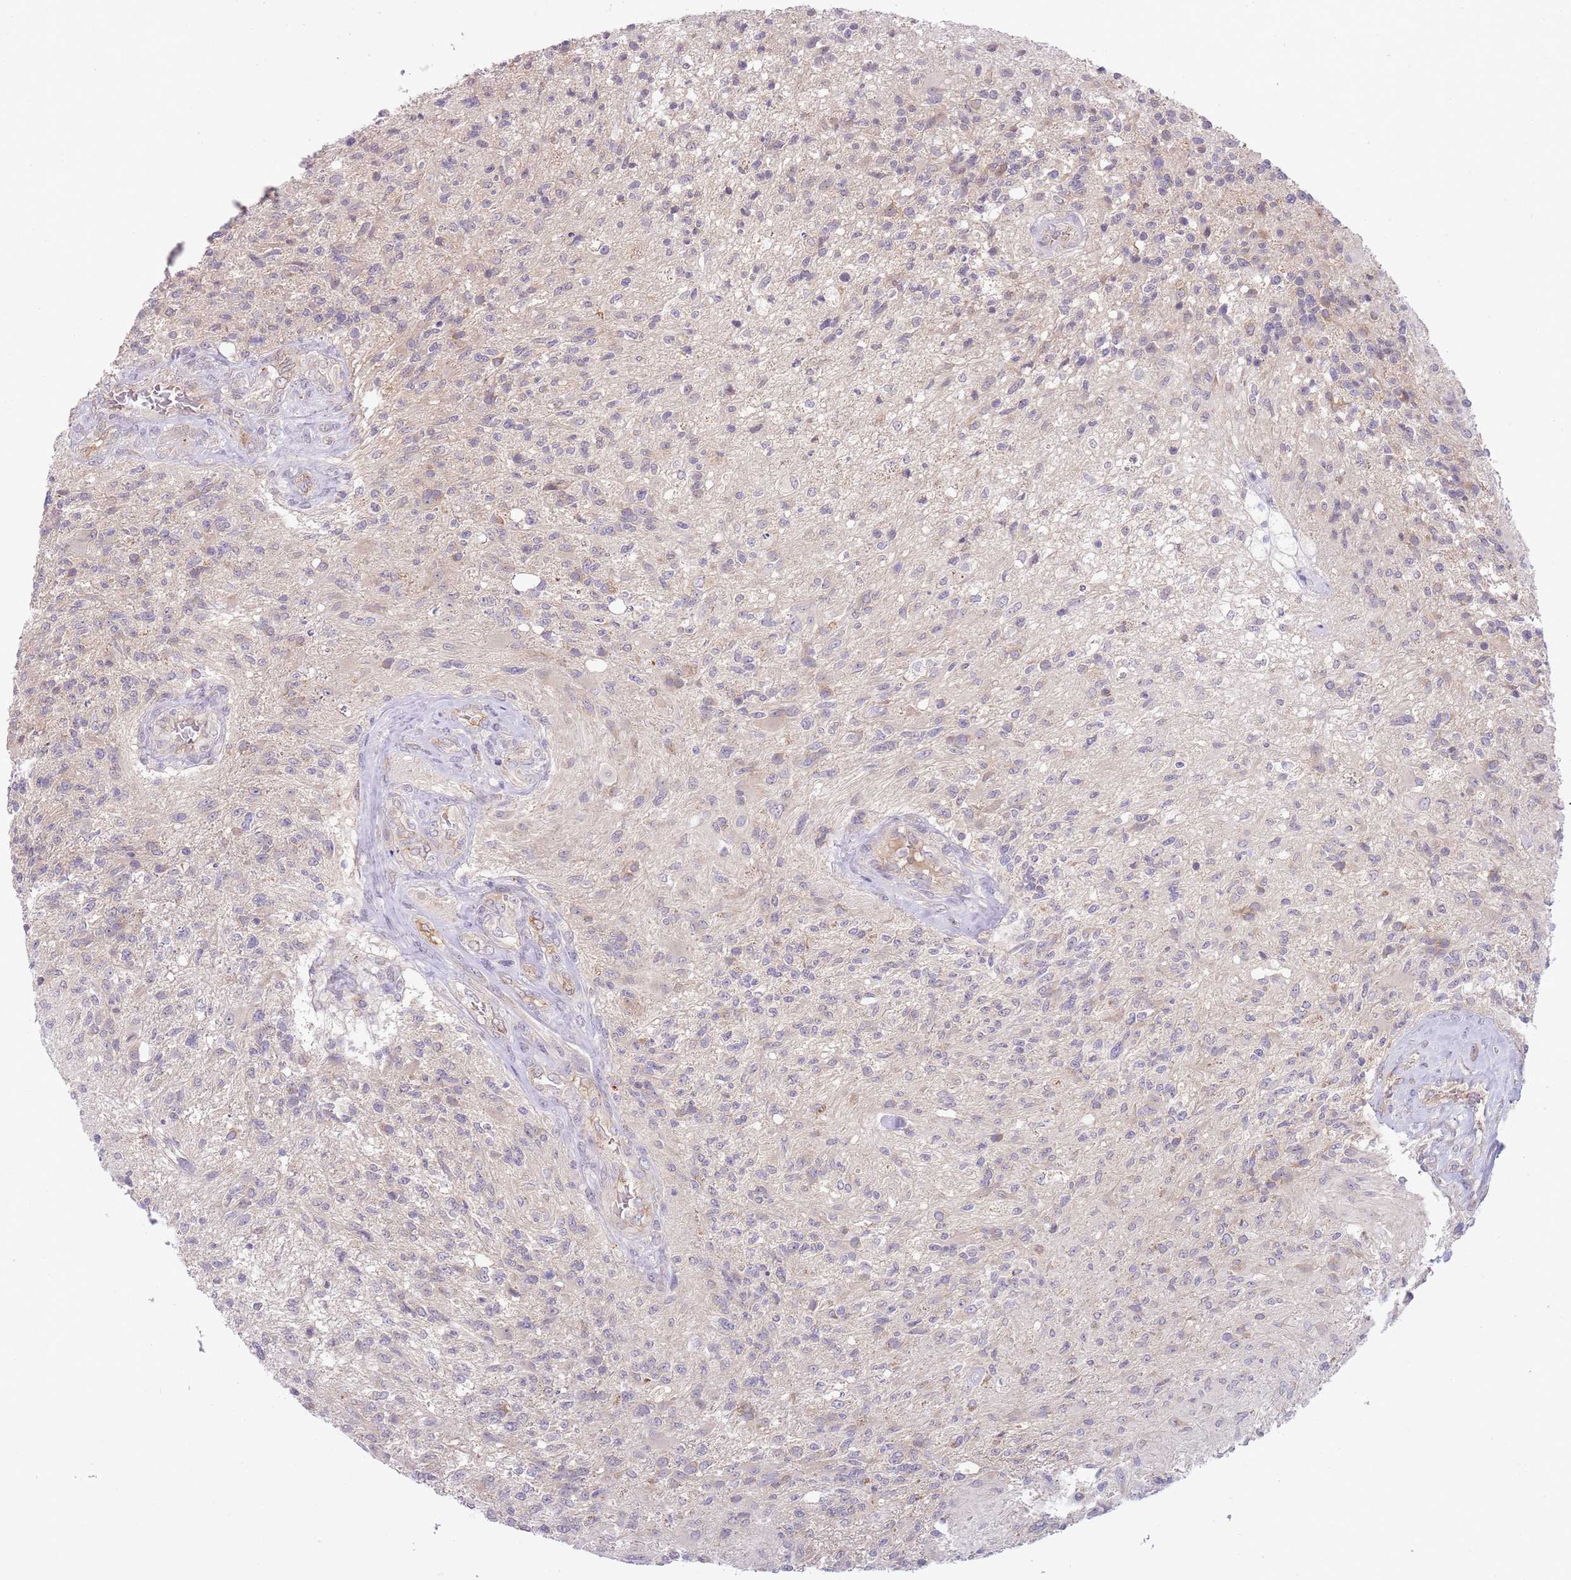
{"staining": {"intensity": "negative", "quantity": "none", "location": "none"}, "tissue": "glioma", "cell_type": "Tumor cells", "image_type": "cancer", "snomed": [{"axis": "morphology", "description": "Glioma, malignant, High grade"}, {"axis": "topography", "description": "Brain"}], "caption": "Human glioma stained for a protein using immunohistochemistry shows no expression in tumor cells.", "gene": "SKOR2", "patient": {"sex": "male", "age": 56}}